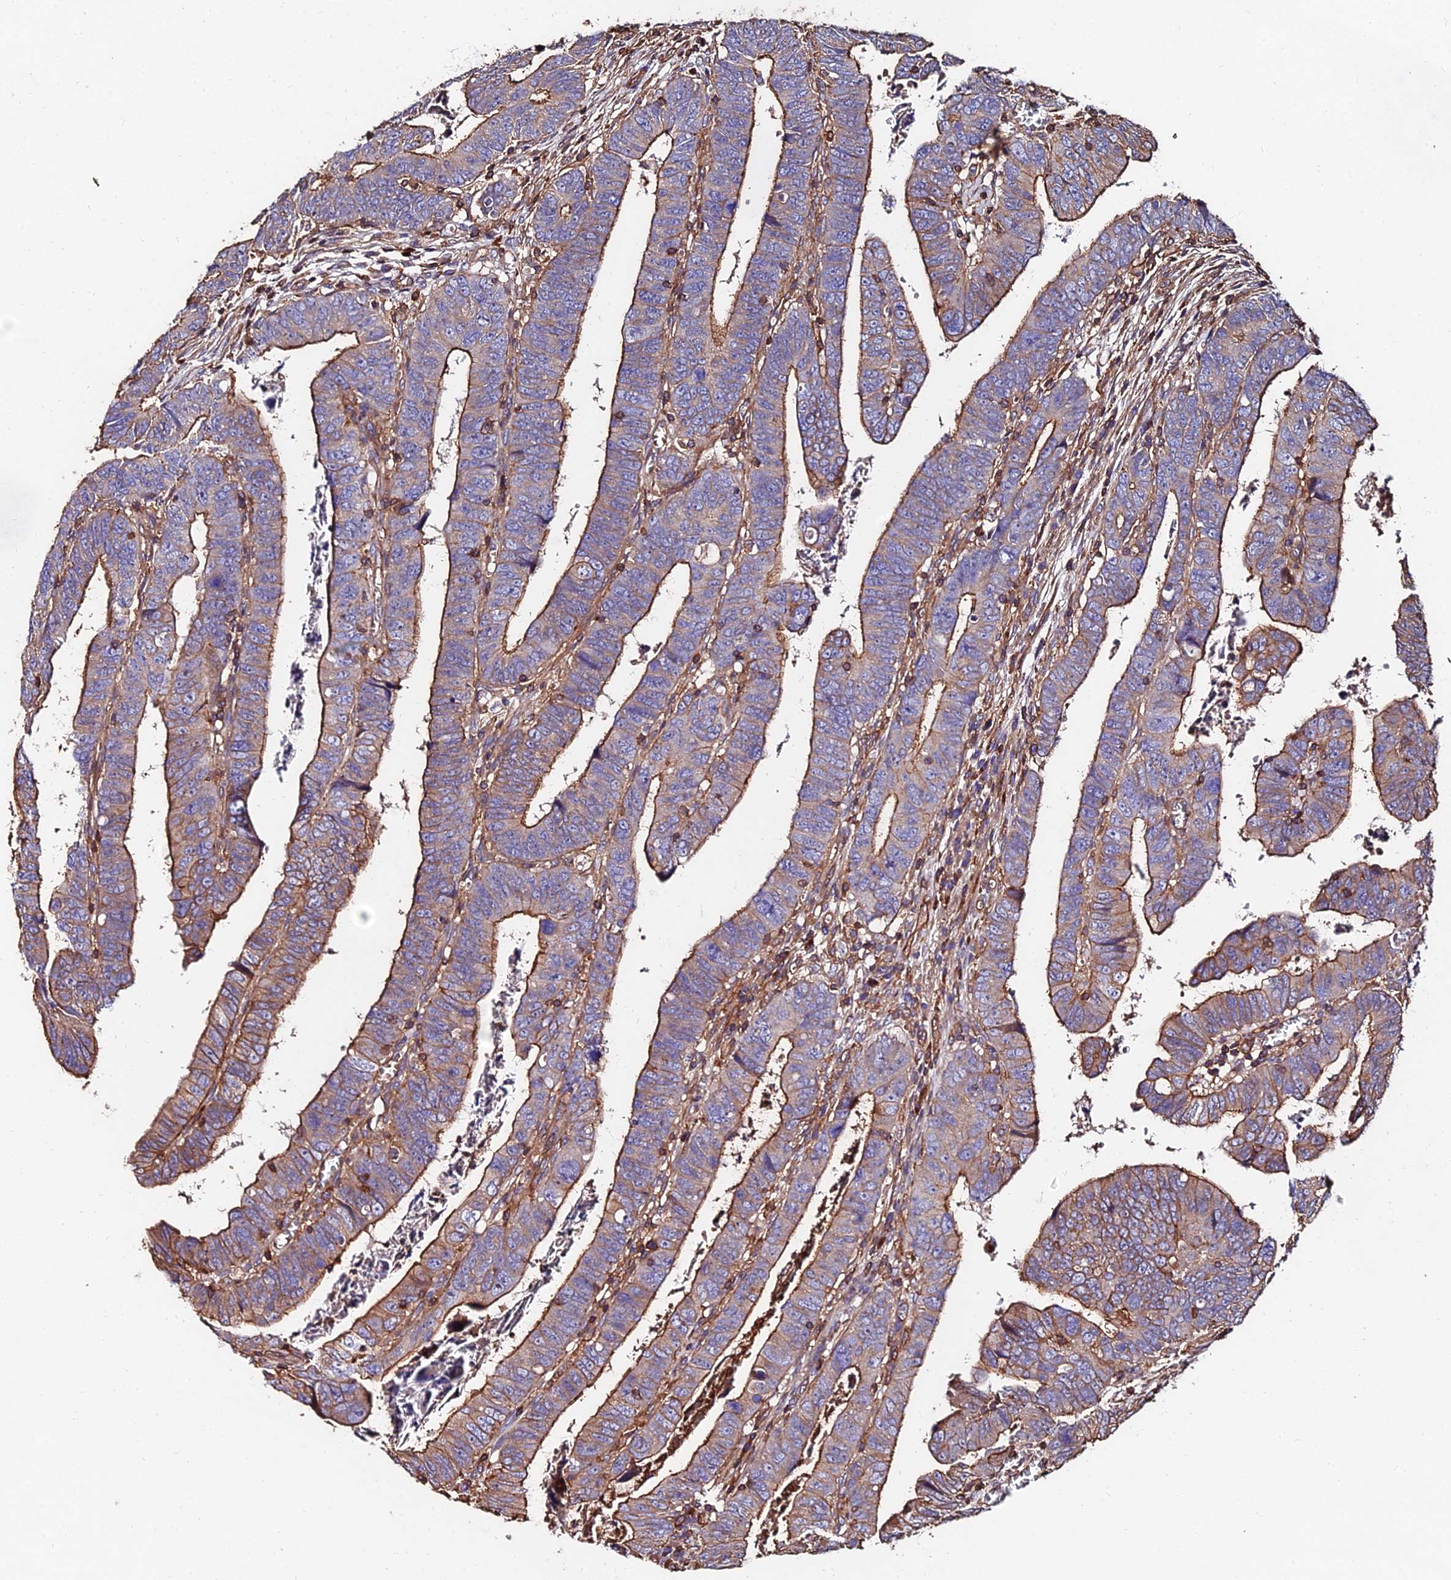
{"staining": {"intensity": "moderate", "quantity": "25%-75%", "location": "cytoplasmic/membranous"}, "tissue": "colorectal cancer", "cell_type": "Tumor cells", "image_type": "cancer", "snomed": [{"axis": "morphology", "description": "Normal tissue, NOS"}, {"axis": "morphology", "description": "Adenocarcinoma, NOS"}, {"axis": "topography", "description": "Rectum"}], "caption": "There is medium levels of moderate cytoplasmic/membranous positivity in tumor cells of colorectal adenocarcinoma, as demonstrated by immunohistochemical staining (brown color).", "gene": "EXT1", "patient": {"sex": "female", "age": 65}}